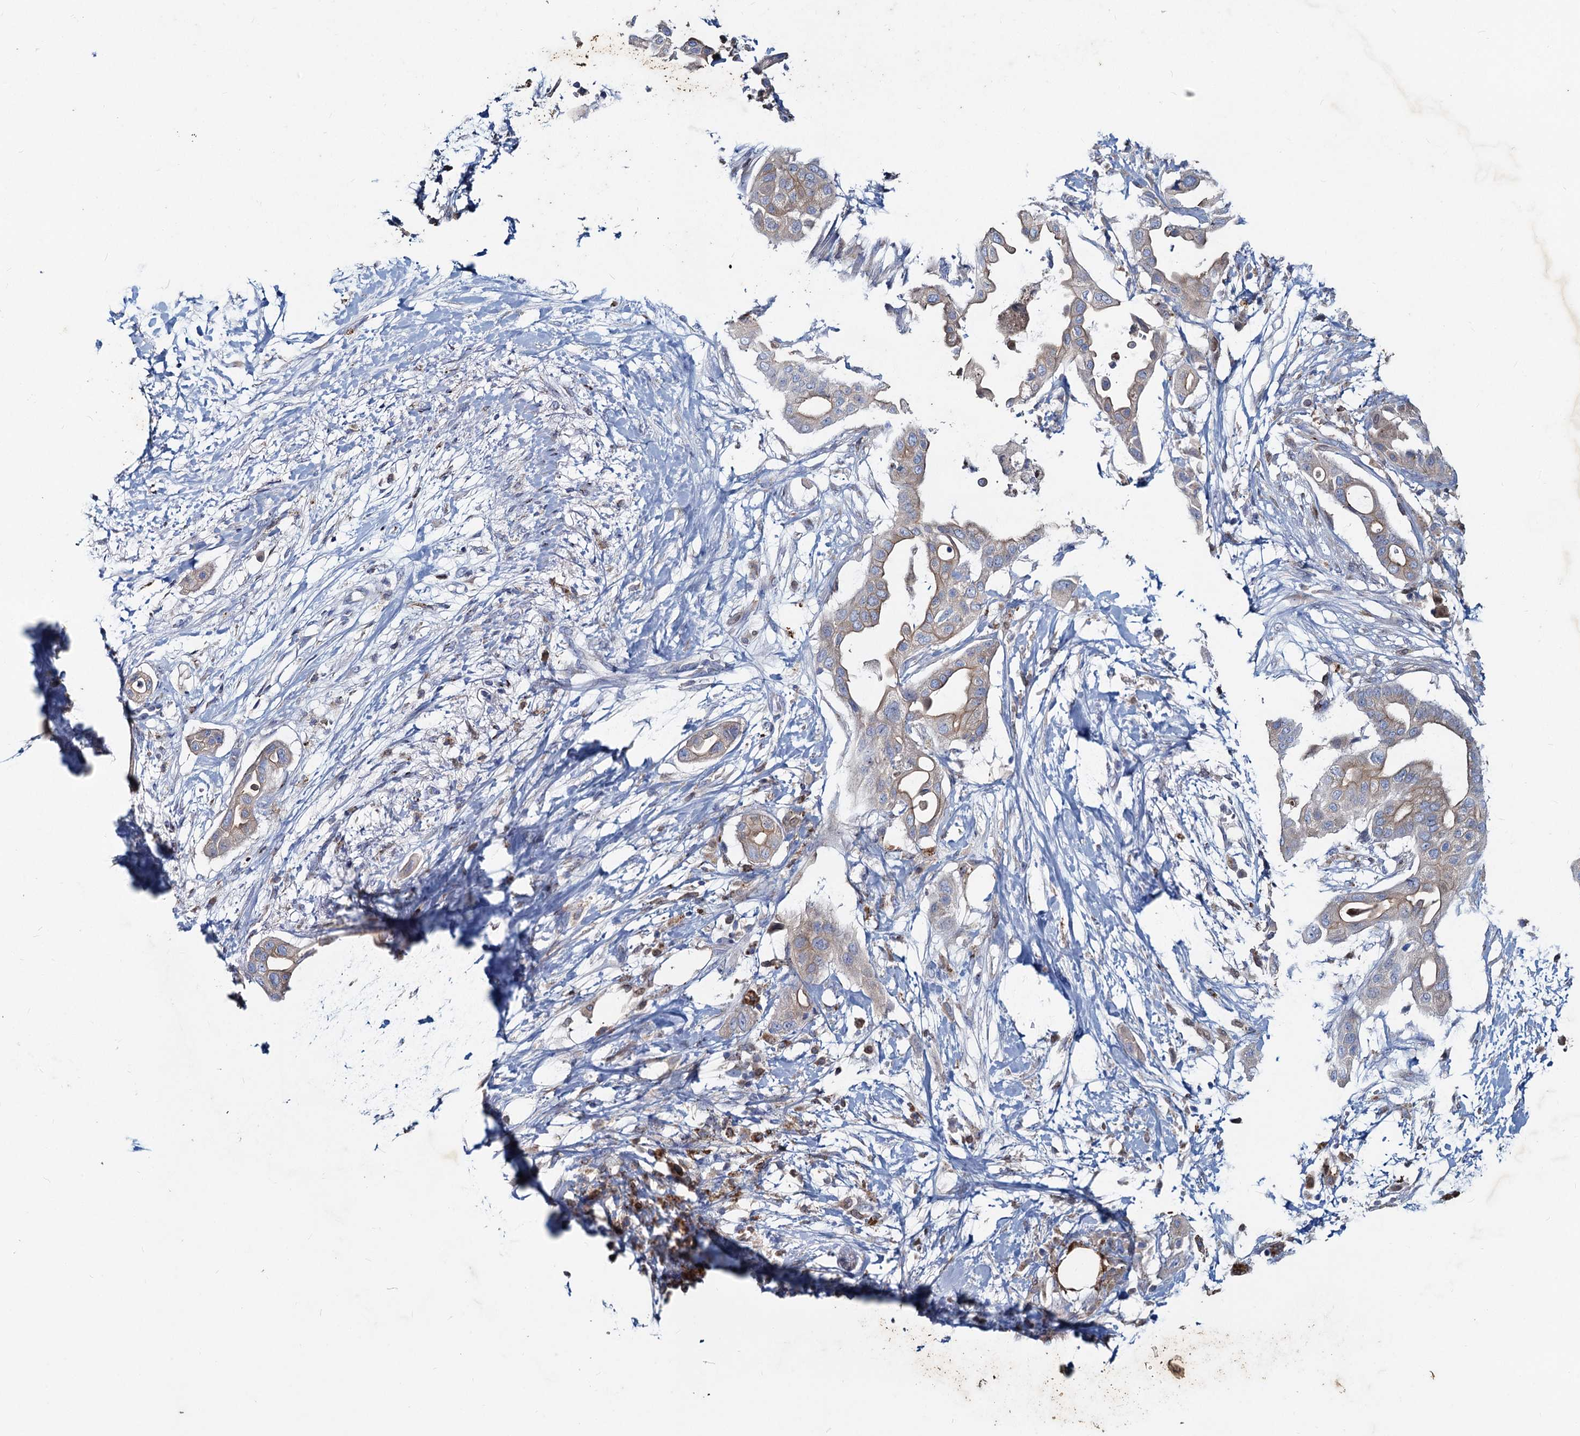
{"staining": {"intensity": "weak", "quantity": ">75%", "location": "cytoplasmic/membranous"}, "tissue": "pancreatic cancer", "cell_type": "Tumor cells", "image_type": "cancer", "snomed": [{"axis": "morphology", "description": "Adenocarcinoma, NOS"}, {"axis": "topography", "description": "Pancreas"}], "caption": "Human pancreatic cancer (adenocarcinoma) stained with a protein marker displays weak staining in tumor cells.", "gene": "TMX2", "patient": {"sex": "male", "age": 68}}